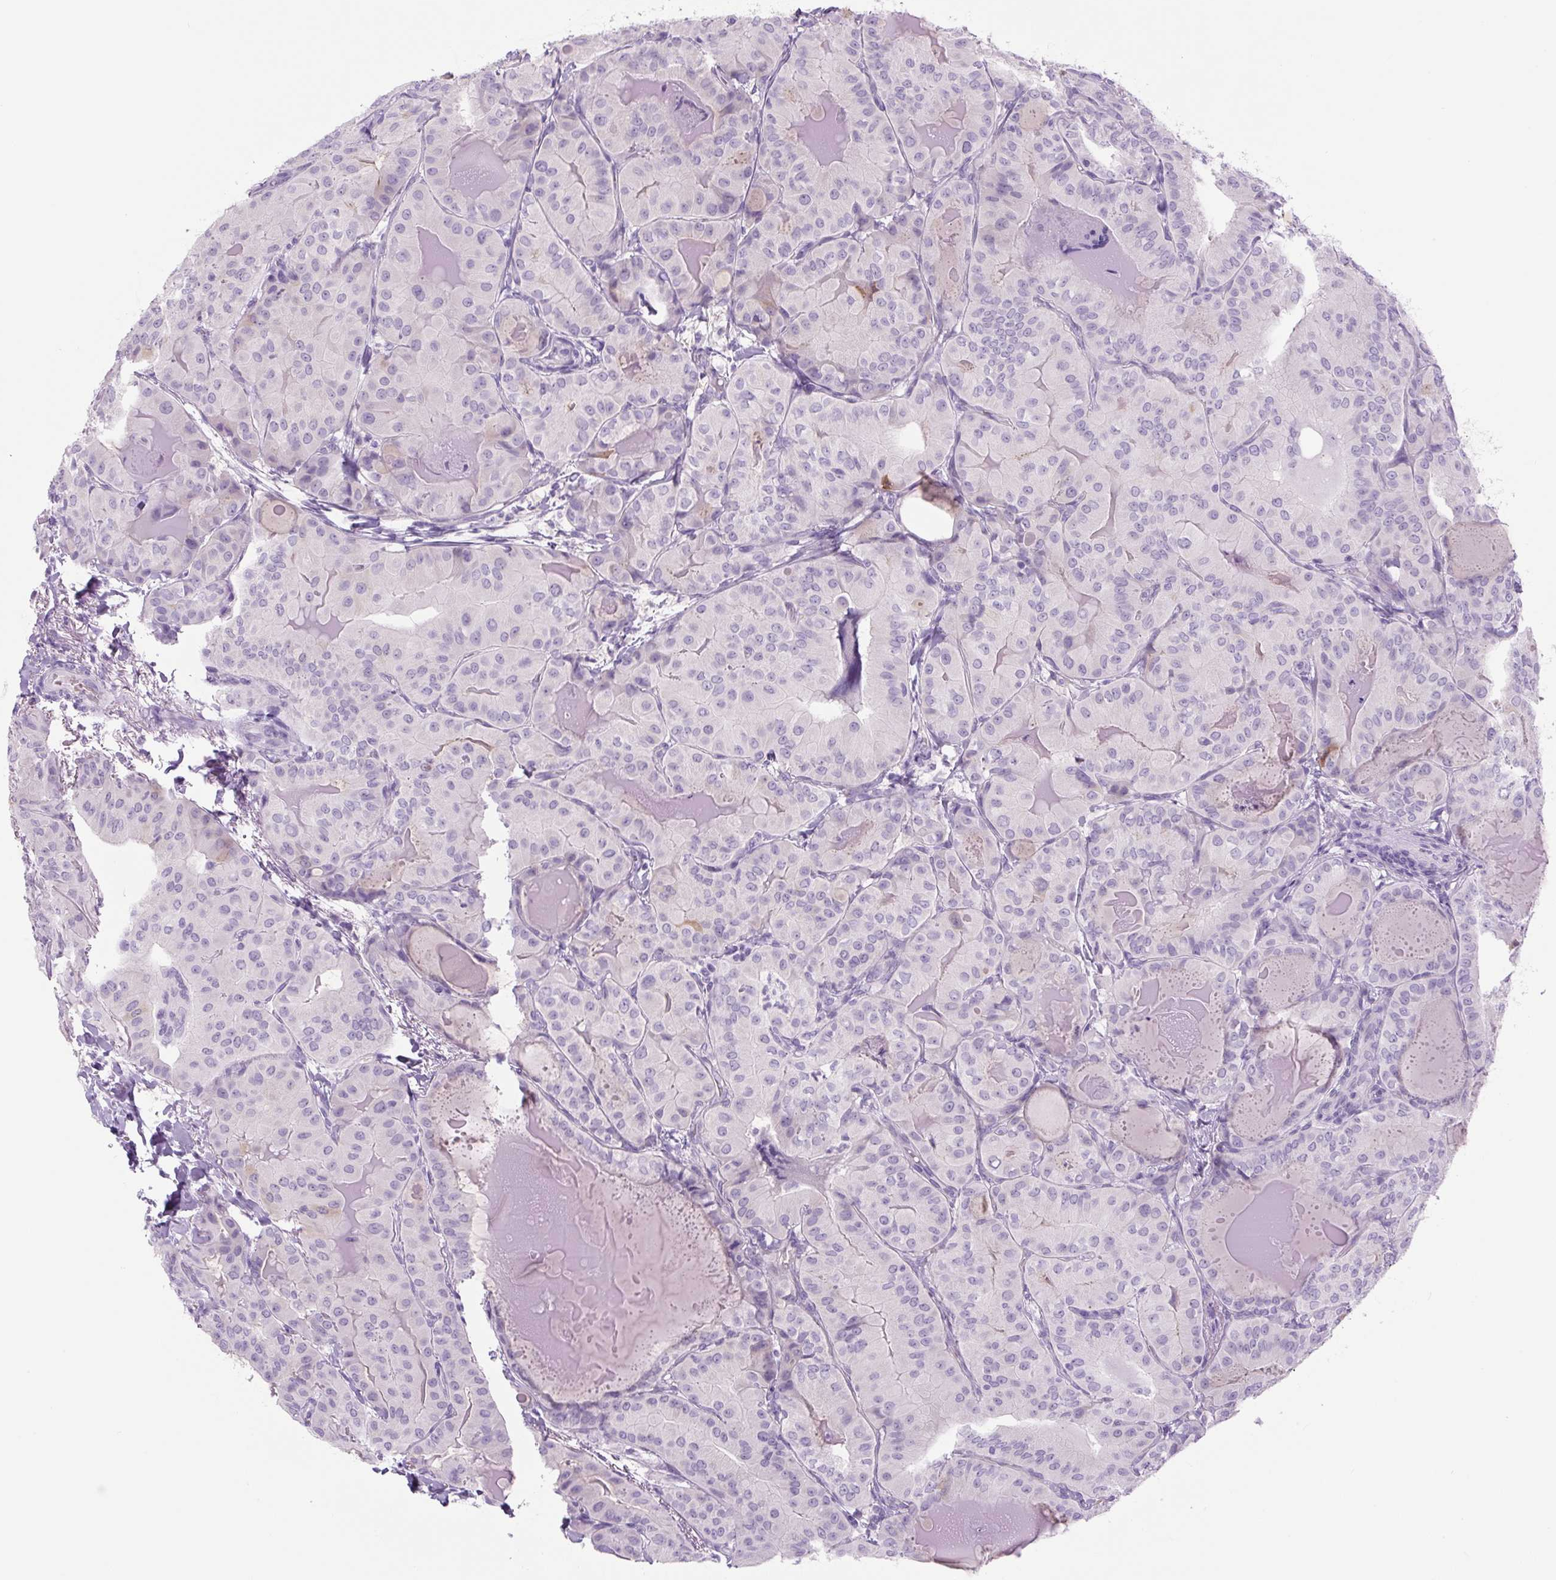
{"staining": {"intensity": "negative", "quantity": "none", "location": "none"}, "tissue": "thyroid cancer", "cell_type": "Tumor cells", "image_type": "cancer", "snomed": [{"axis": "morphology", "description": "Papillary adenocarcinoma, NOS"}, {"axis": "topography", "description": "Thyroid gland"}], "caption": "IHC image of human thyroid cancer (papillary adenocarcinoma) stained for a protein (brown), which demonstrates no staining in tumor cells.", "gene": "COL9A2", "patient": {"sex": "female", "age": 68}}